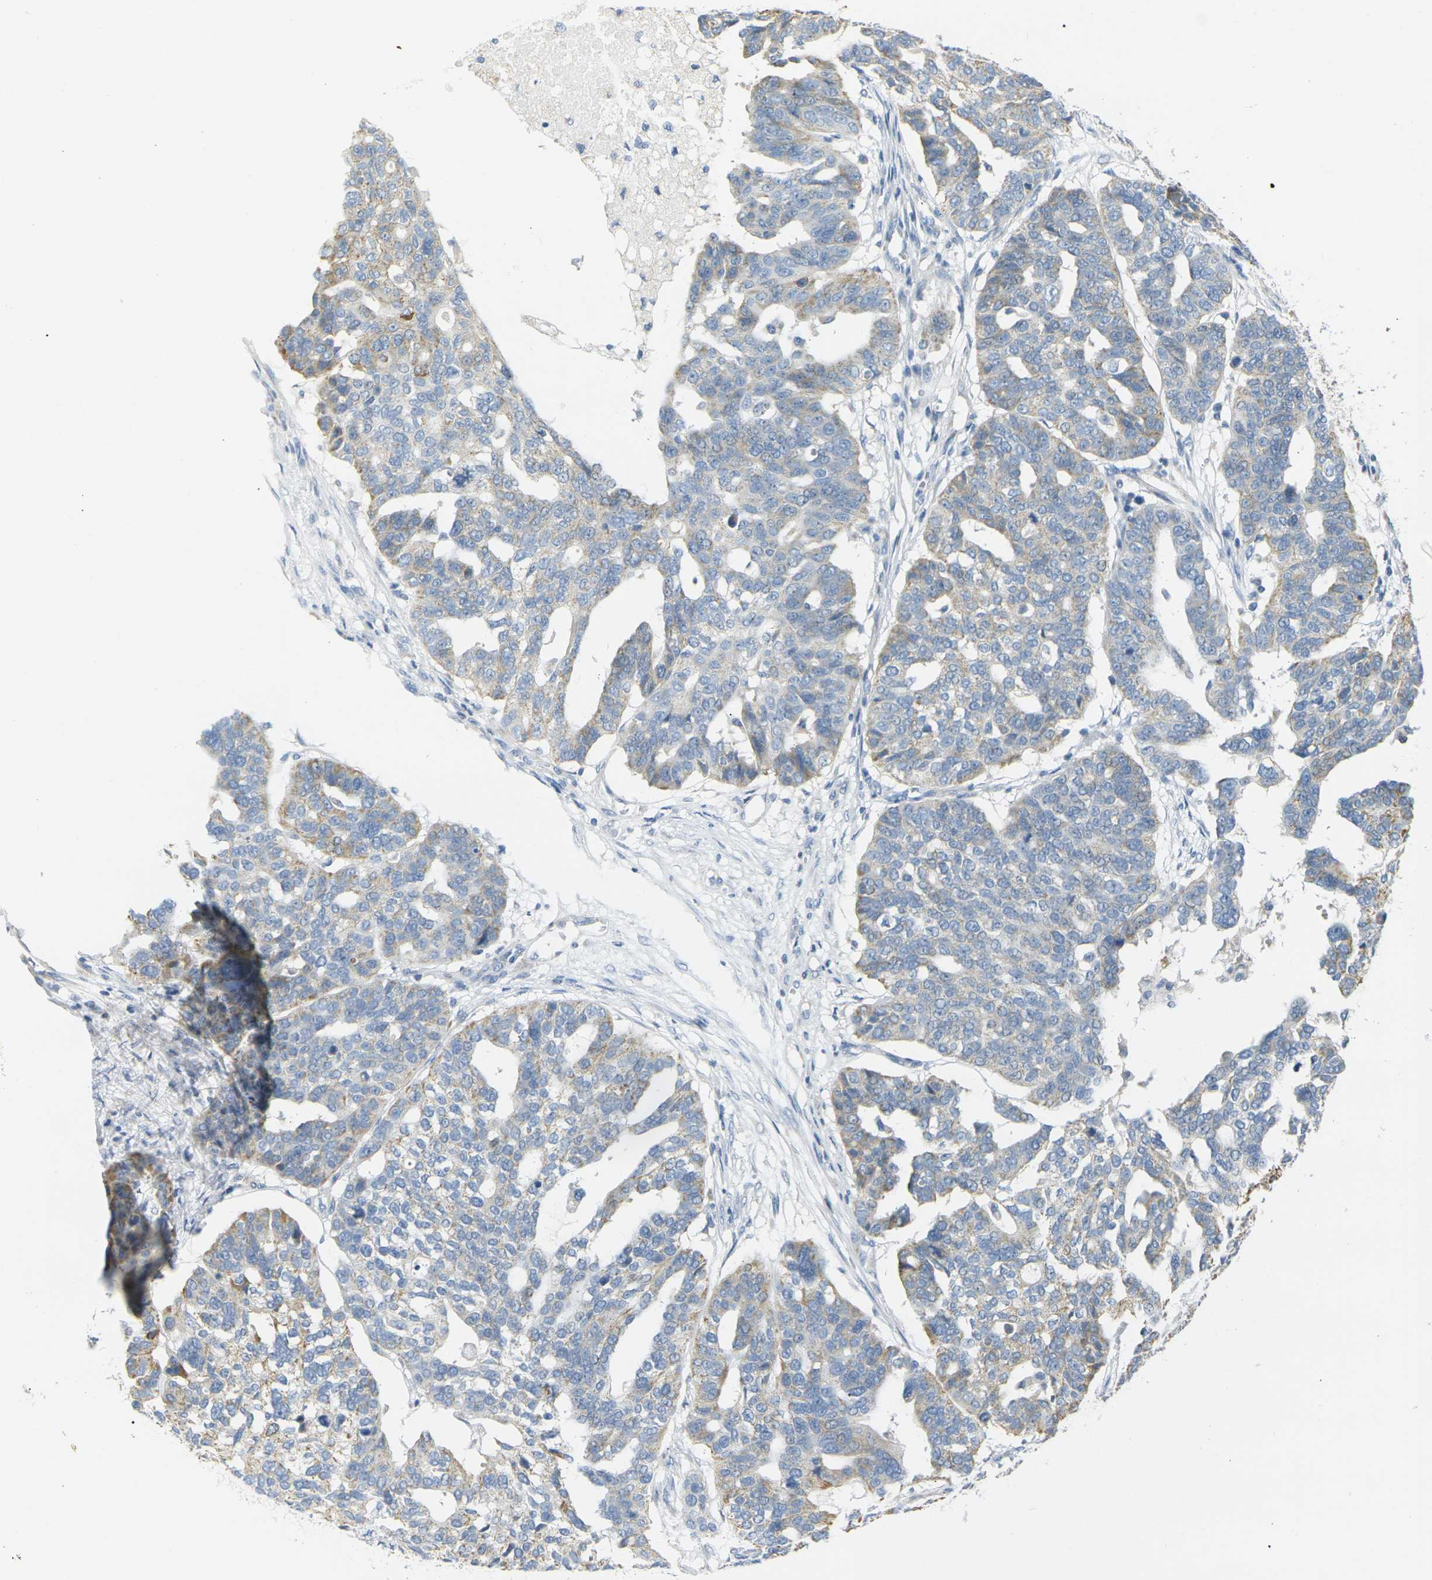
{"staining": {"intensity": "weak", "quantity": "<25%", "location": "cytoplasmic/membranous"}, "tissue": "ovarian cancer", "cell_type": "Tumor cells", "image_type": "cancer", "snomed": [{"axis": "morphology", "description": "Cystadenocarcinoma, serous, NOS"}, {"axis": "topography", "description": "Ovary"}], "caption": "This is an immunohistochemistry image of human serous cystadenocarcinoma (ovarian). There is no expression in tumor cells.", "gene": "PARD6B", "patient": {"sex": "female", "age": 59}}